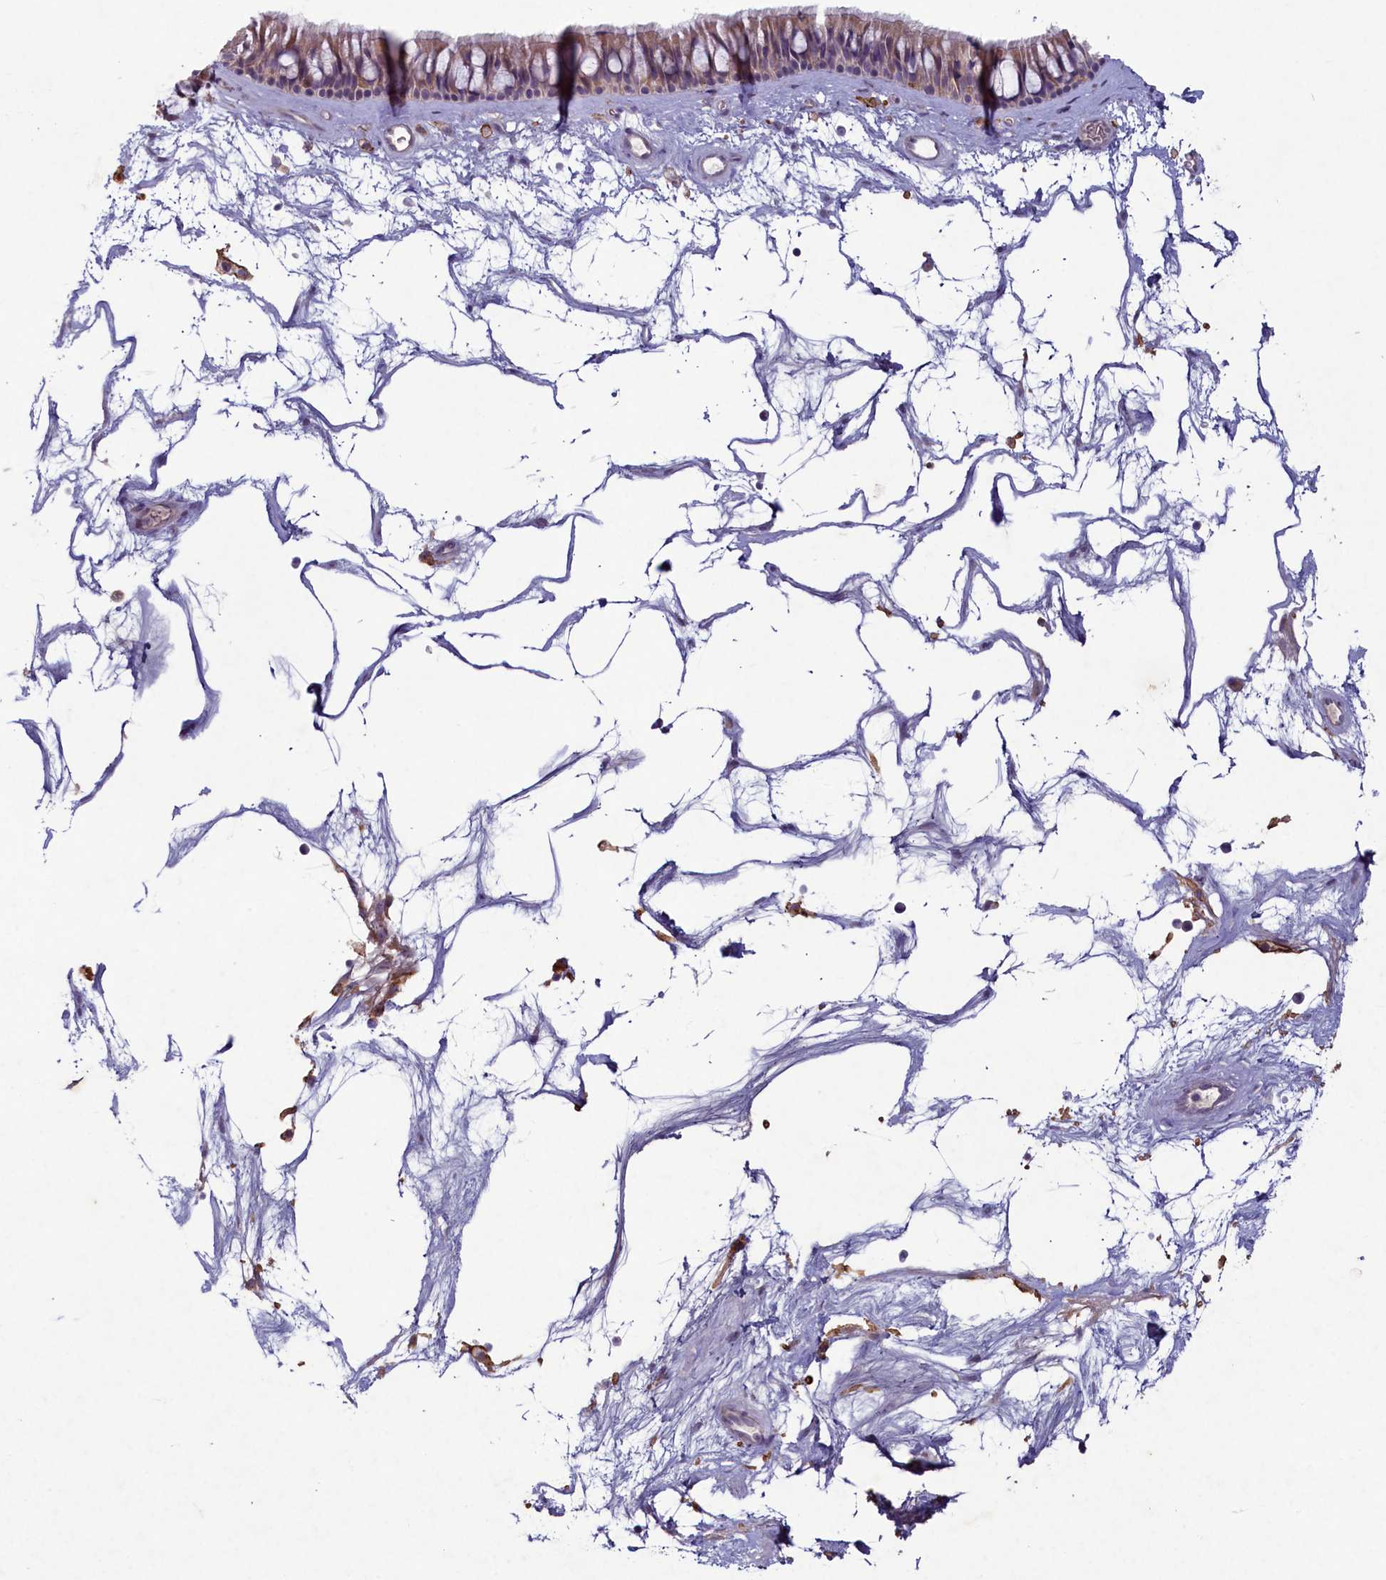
{"staining": {"intensity": "weak", "quantity": "25%-75%", "location": "cytoplasmic/membranous"}, "tissue": "nasopharynx", "cell_type": "Respiratory epithelial cells", "image_type": "normal", "snomed": [{"axis": "morphology", "description": "Normal tissue, NOS"}, {"axis": "topography", "description": "Nasopharynx"}], "caption": "Immunohistochemistry (IHC) of benign human nasopharynx demonstrates low levels of weak cytoplasmic/membranous positivity in approximately 25%-75% of respiratory epithelial cells. The staining was performed using DAB to visualize the protein expression in brown, while the nuclei were stained in blue with hematoxylin (Magnification: 20x).", "gene": "PLEKHG6", "patient": {"sex": "male", "age": 64}}